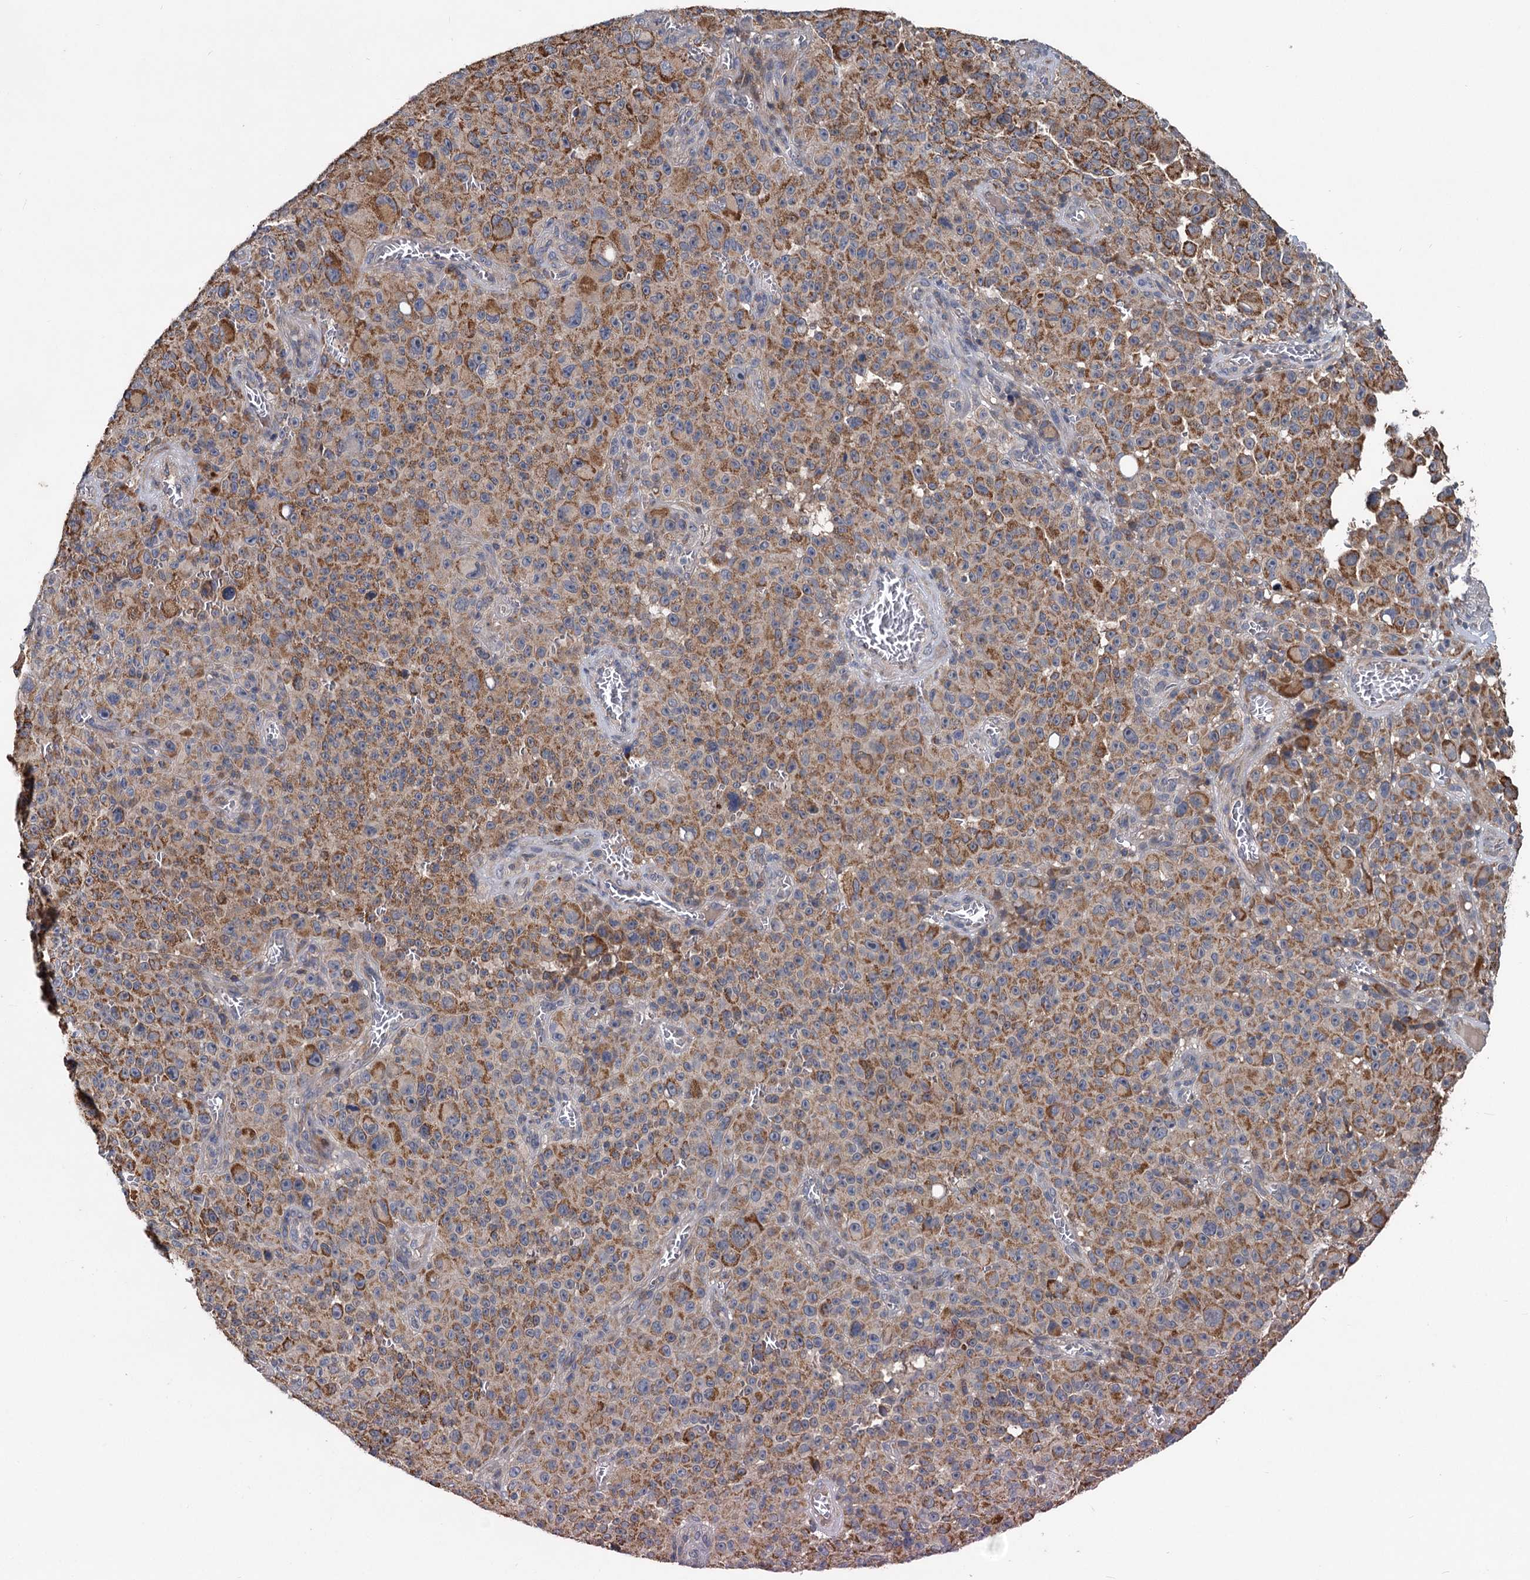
{"staining": {"intensity": "moderate", "quantity": ">75%", "location": "cytoplasmic/membranous"}, "tissue": "melanoma", "cell_type": "Tumor cells", "image_type": "cancer", "snomed": [{"axis": "morphology", "description": "Malignant melanoma, NOS"}, {"axis": "topography", "description": "Skin"}], "caption": "Malignant melanoma tissue displays moderate cytoplasmic/membranous positivity in about >75% of tumor cells", "gene": "OTUB1", "patient": {"sex": "female", "age": 82}}